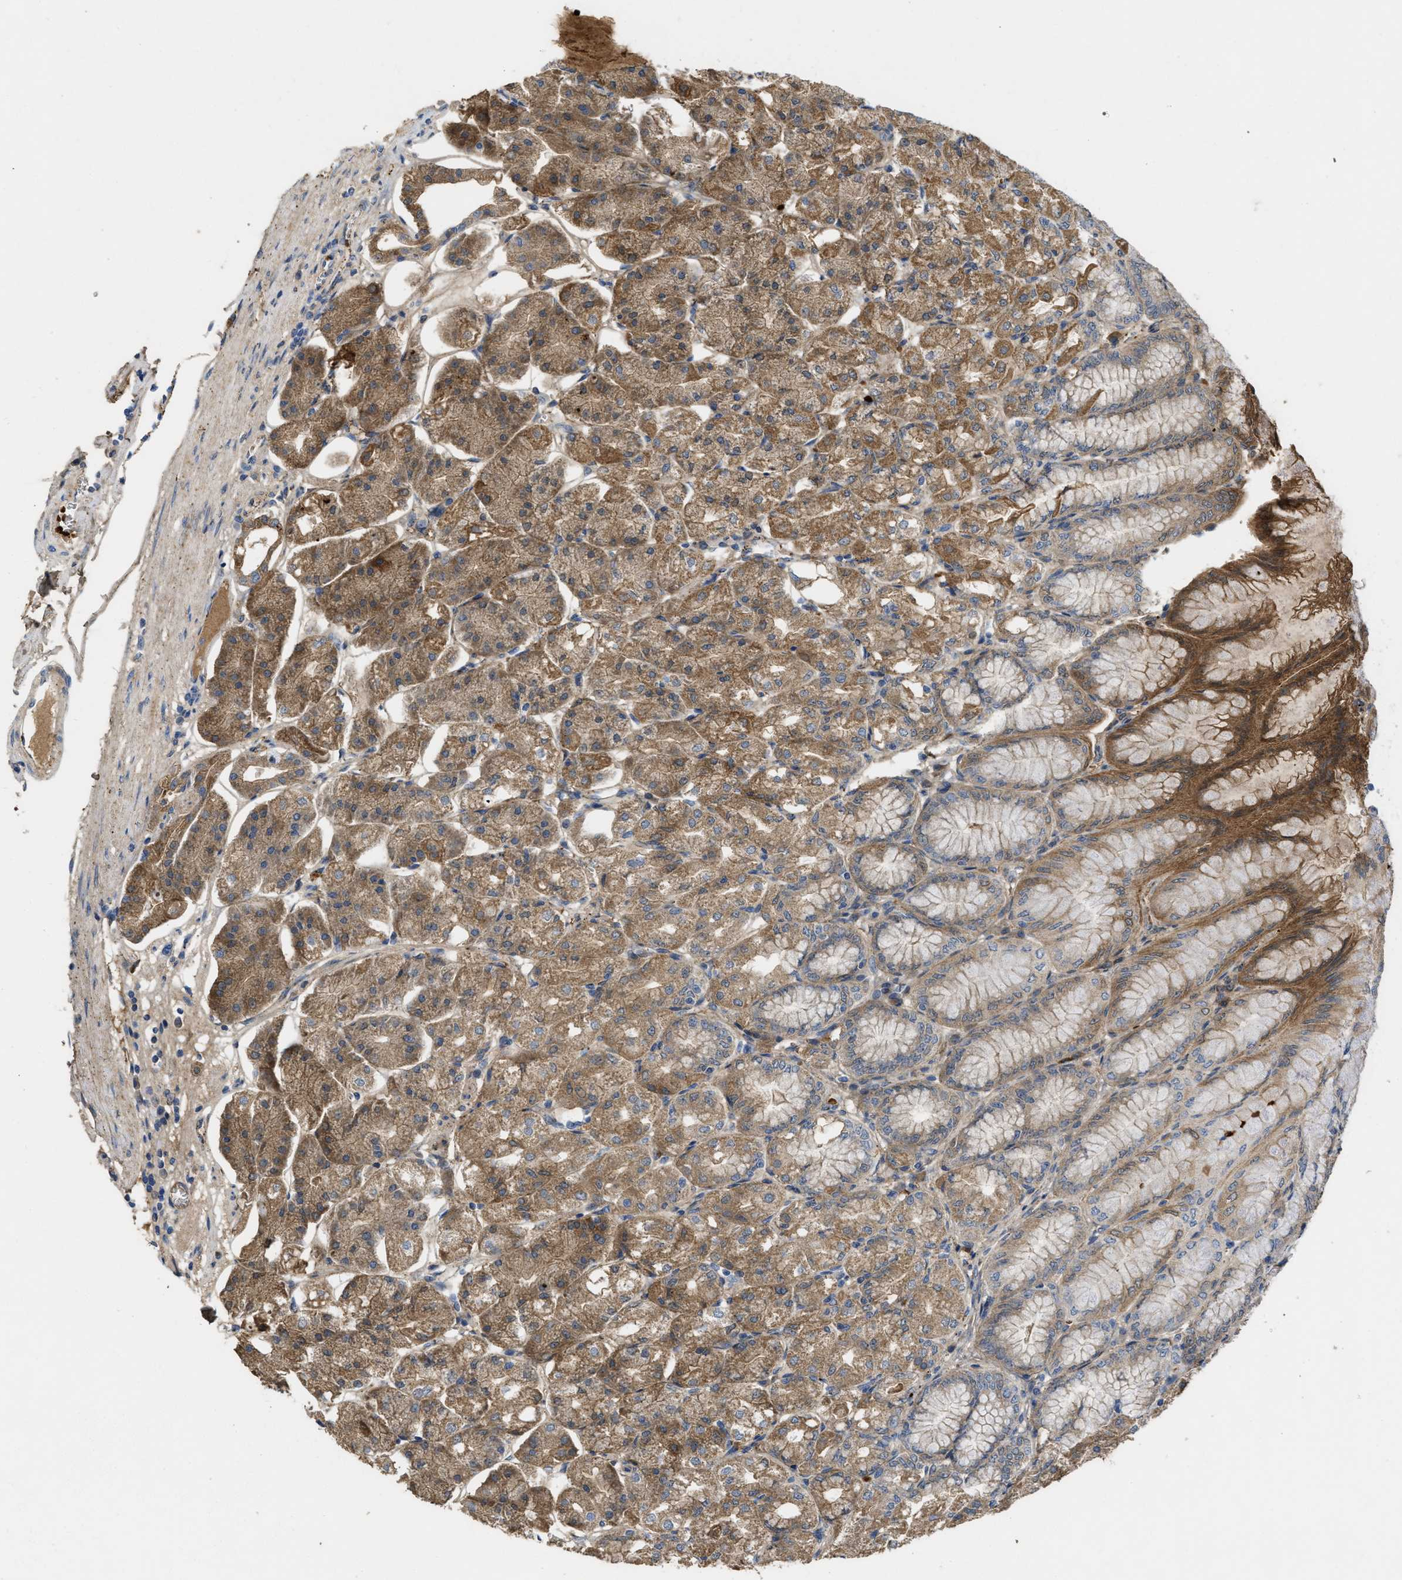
{"staining": {"intensity": "moderate", "quantity": ">75%", "location": "cytoplasmic/membranous"}, "tissue": "stomach", "cell_type": "Glandular cells", "image_type": "normal", "snomed": [{"axis": "morphology", "description": "Normal tissue, NOS"}, {"axis": "topography", "description": "Stomach, lower"}], "caption": "Immunohistochemistry (IHC) micrograph of unremarkable stomach stained for a protein (brown), which reveals medium levels of moderate cytoplasmic/membranous staining in about >75% of glandular cells.", "gene": "ZNF70", "patient": {"sex": "male", "age": 71}}